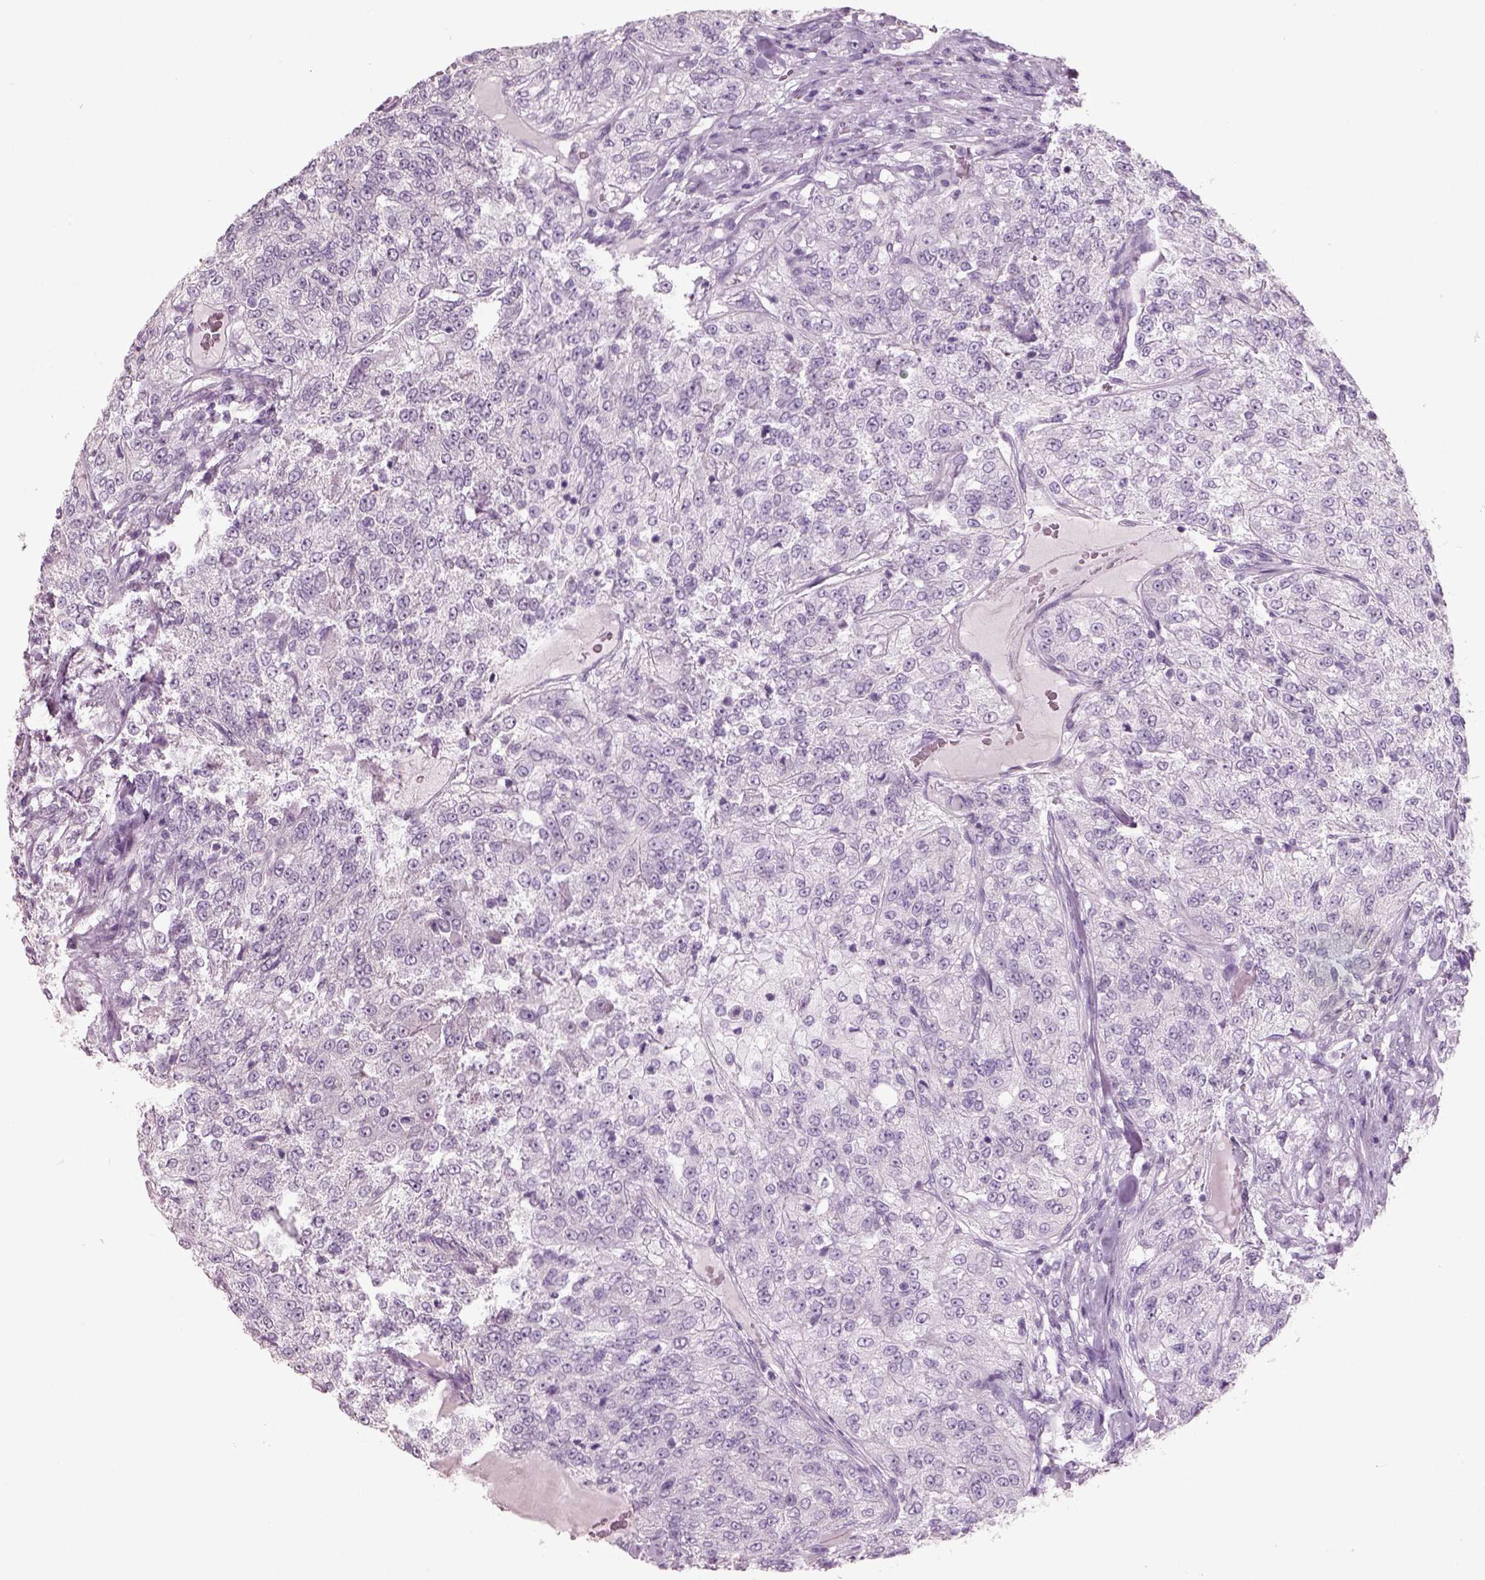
{"staining": {"intensity": "negative", "quantity": "none", "location": "none"}, "tissue": "renal cancer", "cell_type": "Tumor cells", "image_type": "cancer", "snomed": [{"axis": "morphology", "description": "Adenocarcinoma, NOS"}, {"axis": "topography", "description": "Kidney"}], "caption": "Renal cancer (adenocarcinoma) was stained to show a protein in brown. There is no significant staining in tumor cells.", "gene": "SLC6A2", "patient": {"sex": "female", "age": 63}}